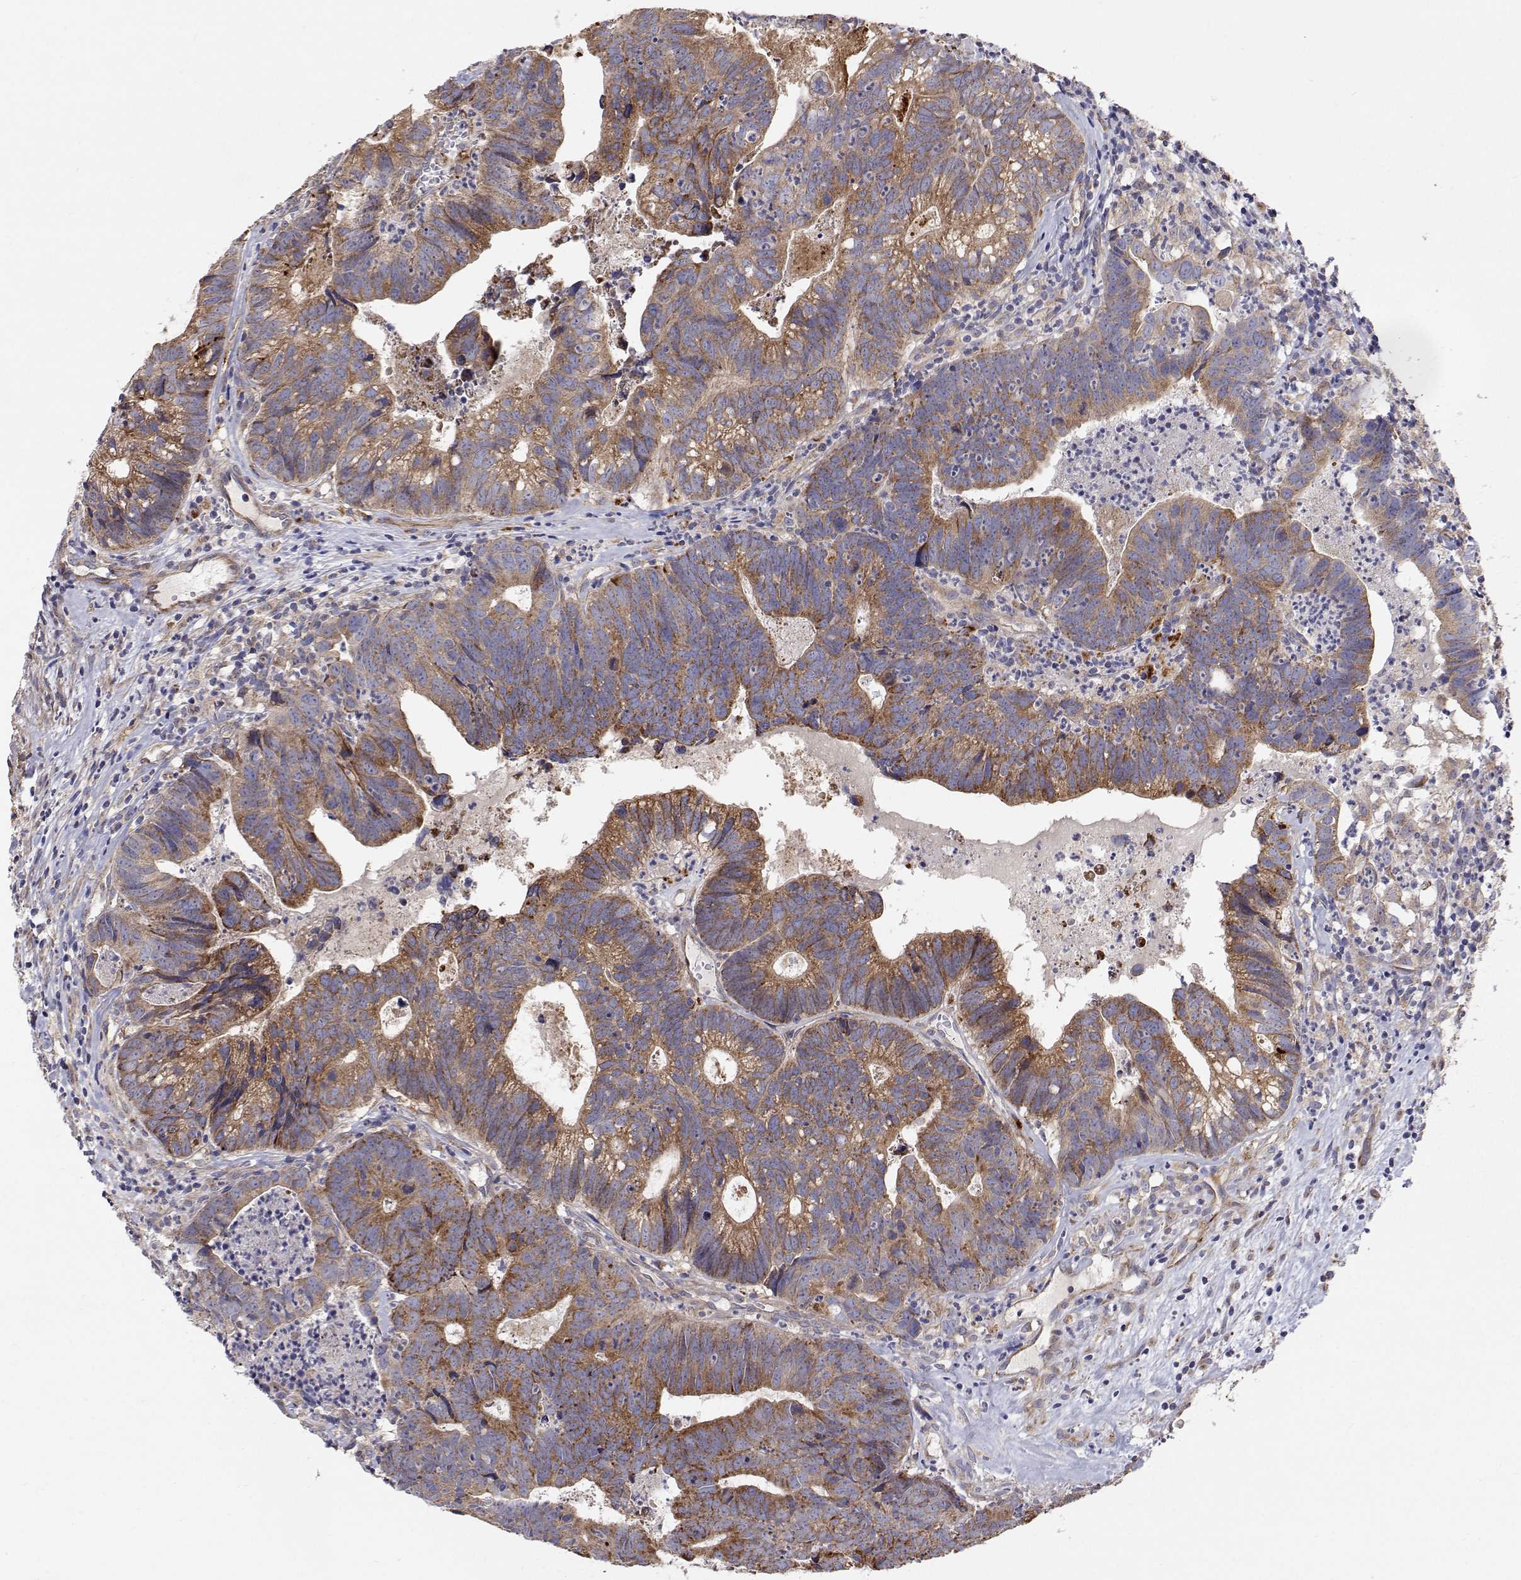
{"staining": {"intensity": "moderate", "quantity": "25%-75%", "location": "cytoplasmic/membranous"}, "tissue": "head and neck cancer", "cell_type": "Tumor cells", "image_type": "cancer", "snomed": [{"axis": "morphology", "description": "Adenocarcinoma, NOS"}, {"axis": "topography", "description": "Head-Neck"}], "caption": "Protein staining of head and neck cancer (adenocarcinoma) tissue demonstrates moderate cytoplasmic/membranous staining in approximately 25%-75% of tumor cells.", "gene": "SPICE1", "patient": {"sex": "male", "age": 62}}